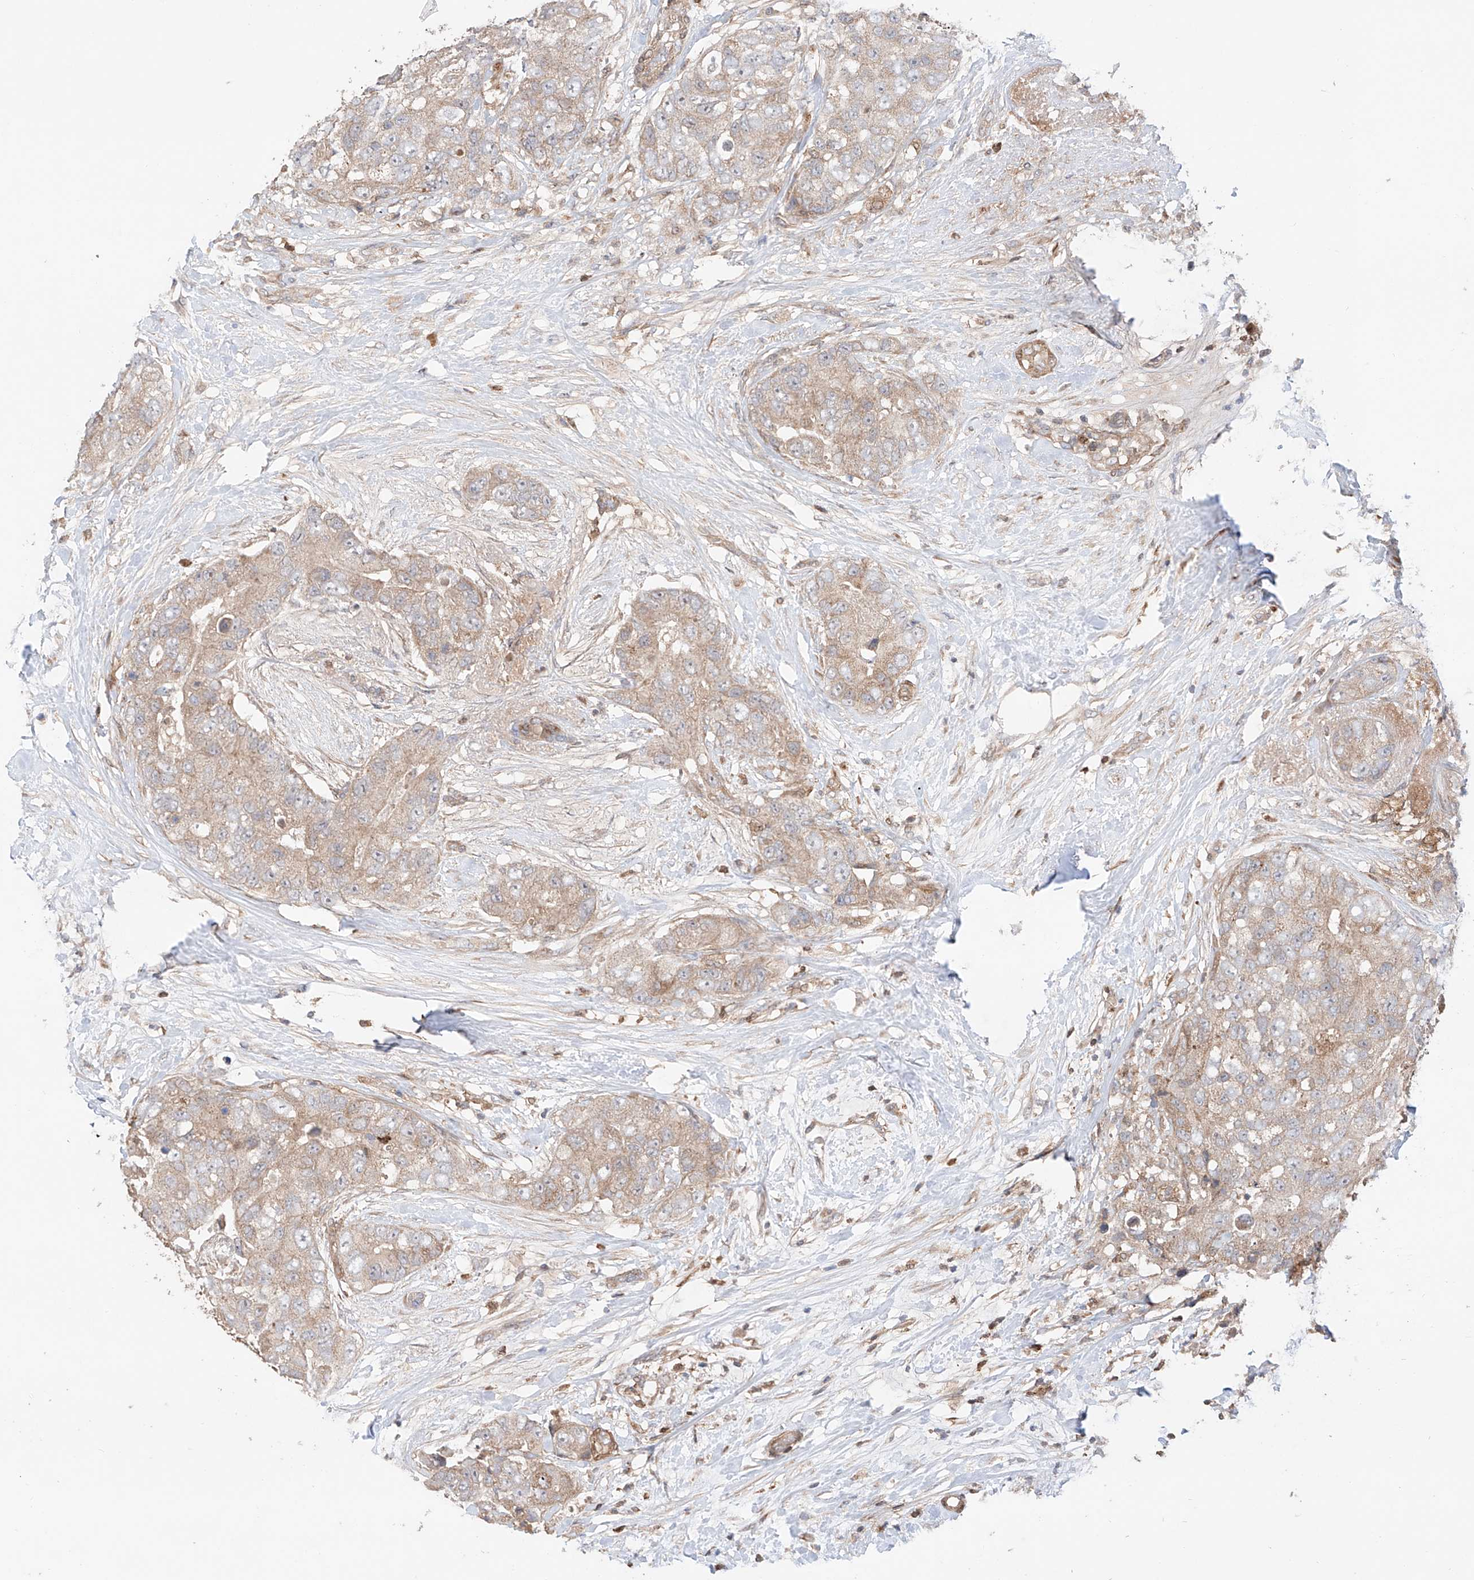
{"staining": {"intensity": "weak", "quantity": ">75%", "location": "cytoplasmic/membranous"}, "tissue": "breast cancer", "cell_type": "Tumor cells", "image_type": "cancer", "snomed": [{"axis": "morphology", "description": "Duct carcinoma"}, {"axis": "topography", "description": "Breast"}], "caption": "High-power microscopy captured an immunohistochemistry histopathology image of breast cancer (intraductal carcinoma), revealing weak cytoplasmic/membranous expression in approximately >75% of tumor cells.", "gene": "IGSF22", "patient": {"sex": "female", "age": 62}}